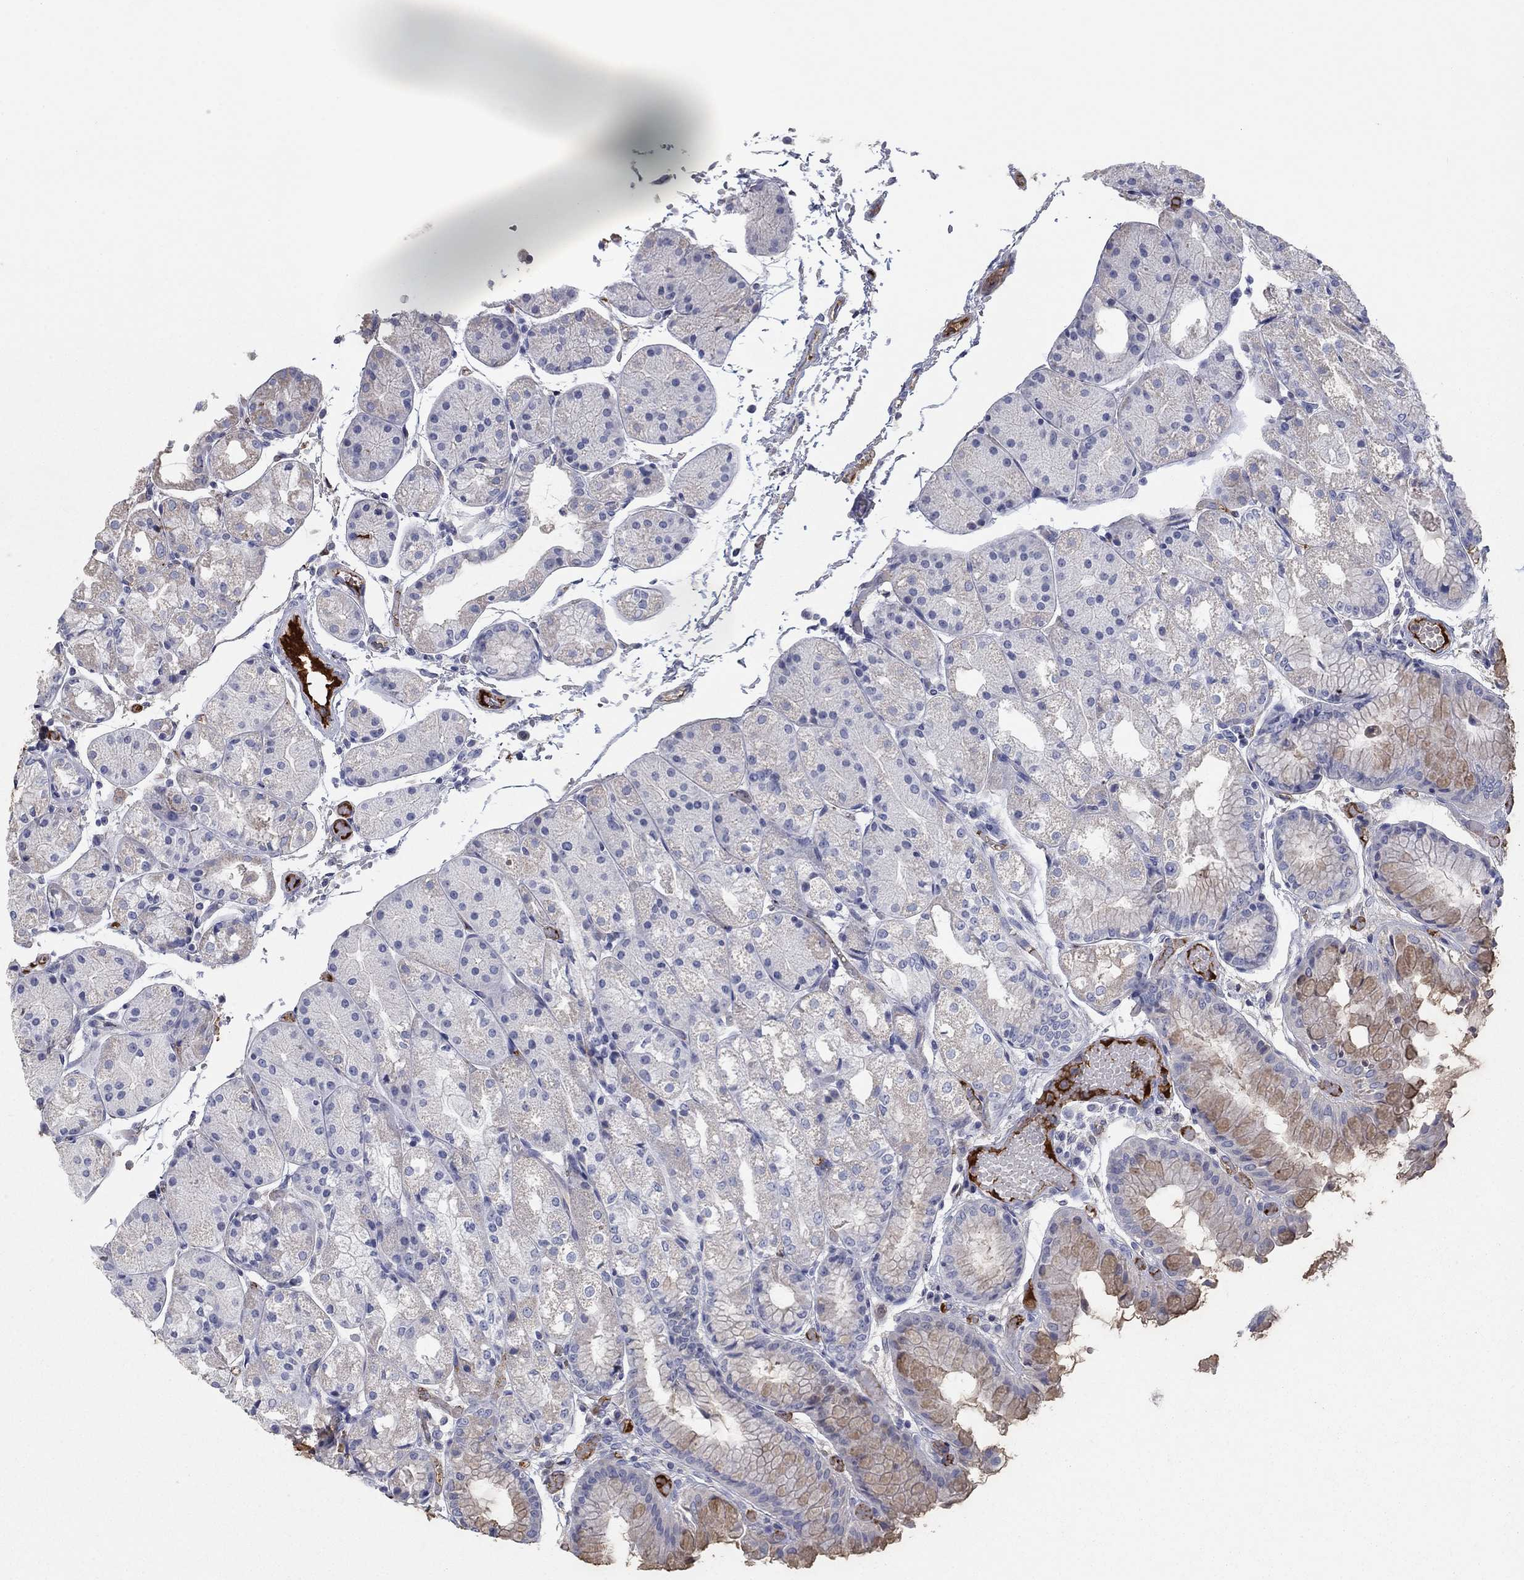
{"staining": {"intensity": "weak", "quantity": "<25%", "location": "cytoplasmic/membranous"}, "tissue": "stomach", "cell_type": "Glandular cells", "image_type": "normal", "snomed": [{"axis": "morphology", "description": "Normal tissue, NOS"}, {"axis": "topography", "description": "Stomach, upper"}], "caption": "This is an IHC histopathology image of unremarkable stomach. There is no positivity in glandular cells.", "gene": "APOC3", "patient": {"sex": "male", "age": 72}}